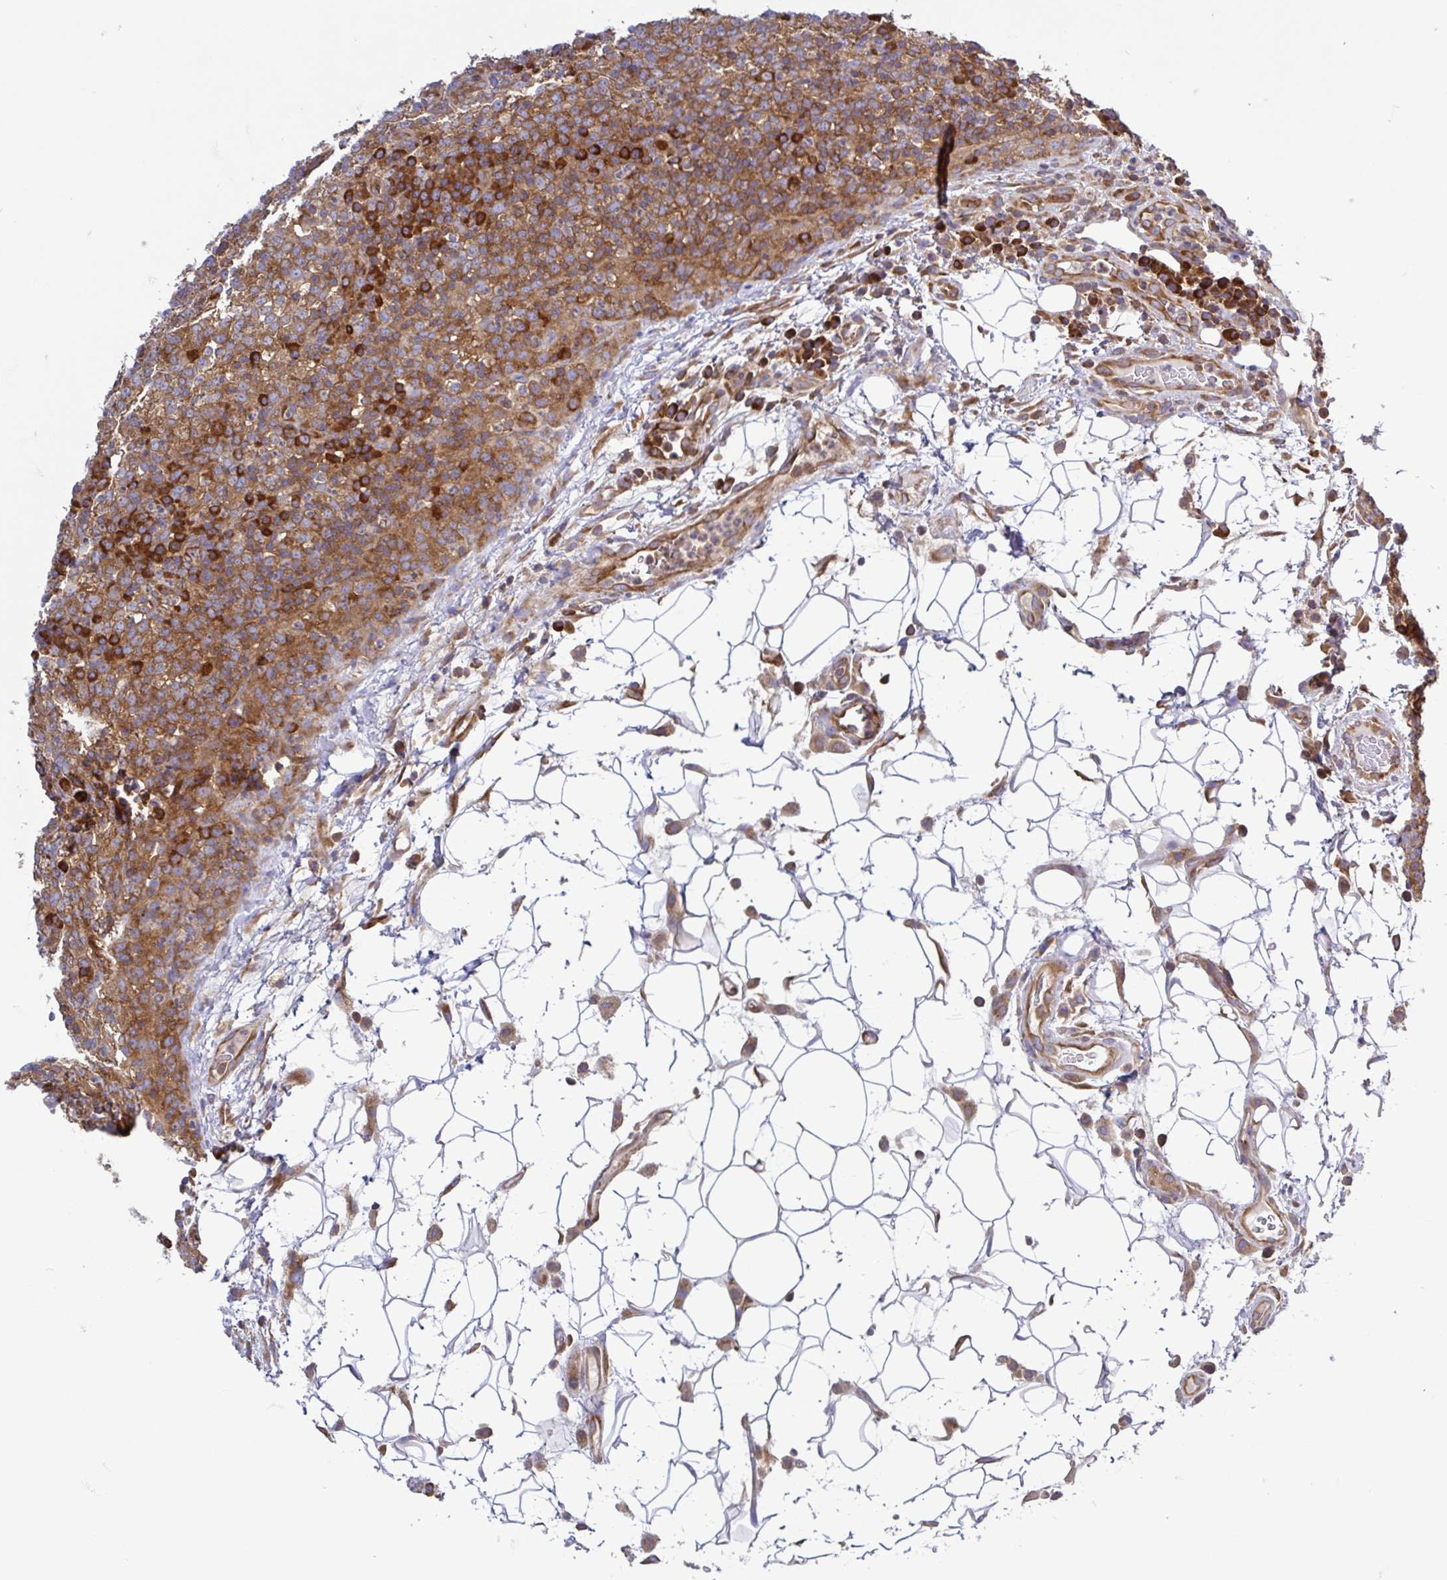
{"staining": {"intensity": "moderate", "quantity": ">75%", "location": "cytoplasmic/membranous"}, "tissue": "lymphoma", "cell_type": "Tumor cells", "image_type": "cancer", "snomed": [{"axis": "morphology", "description": "Malignant lymphoma, non-Hodgkin's type, High grade"}, {"axis": "topography", "description": "Lymph node"}], "caption": "High-grade malignant lymphoma, non-Hodgkin's type stained for a protein (brown) reveals moderate cytoplasmic/membranous positive staining in approximately >75% of tumor cells.", "gene": "LARS1", "patient": {"sex": "male", "age": 54}}